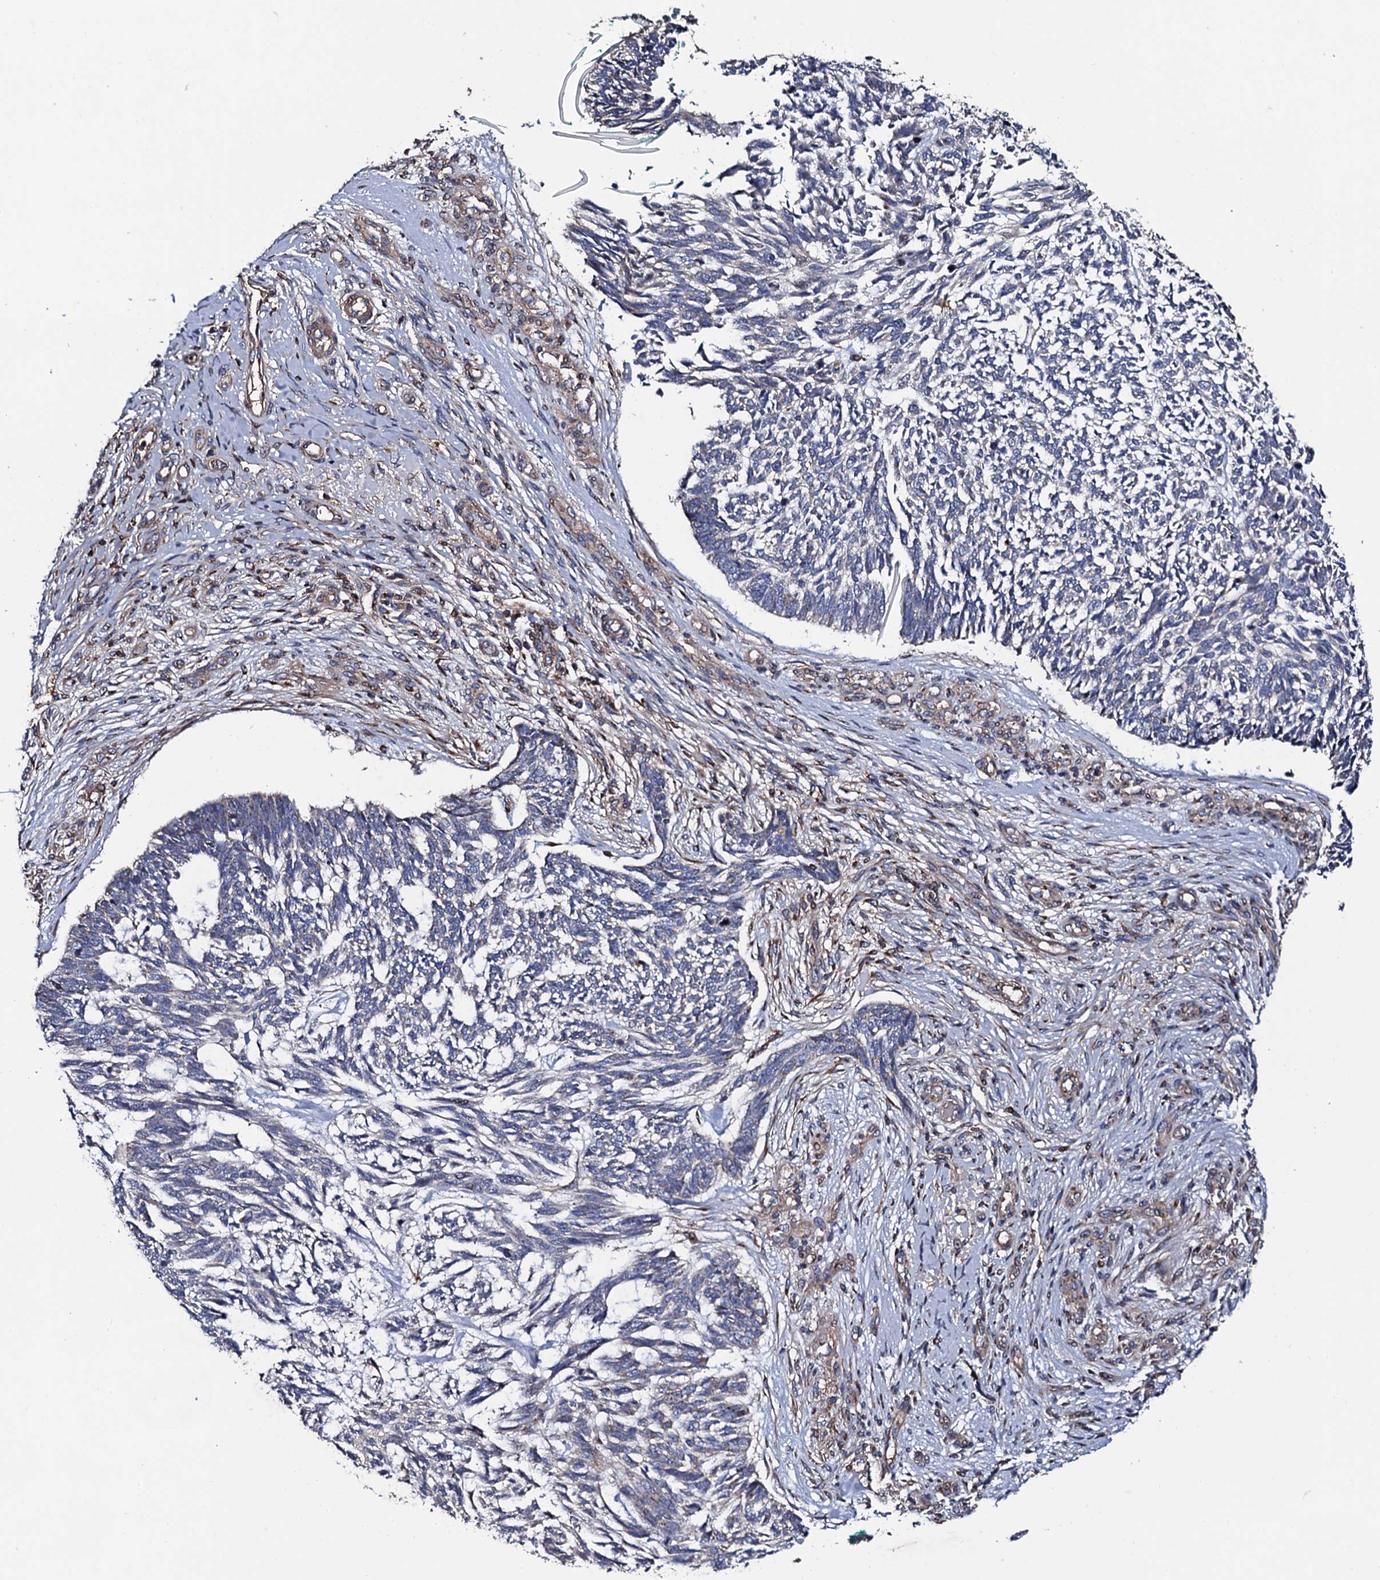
{"staining": {"intensity": "weak", "quantity": "<25%", "location": "cytoplasmic/membranous"}, "tissue": "skin cancer", "cell_type": "Tumor cells", "image_type": "cancer", "snomed": [{"axis": "morphology", "description": "Basal cell carcinoma"}, {"axis": "topography", "description": "Skin"}], "caption": "DAB immunohistochemical staining of human skin cancer reveals no significant positivity in tumor cells.", "gene": "PLET1", "patient": {"sex": "male", "age": 88}}